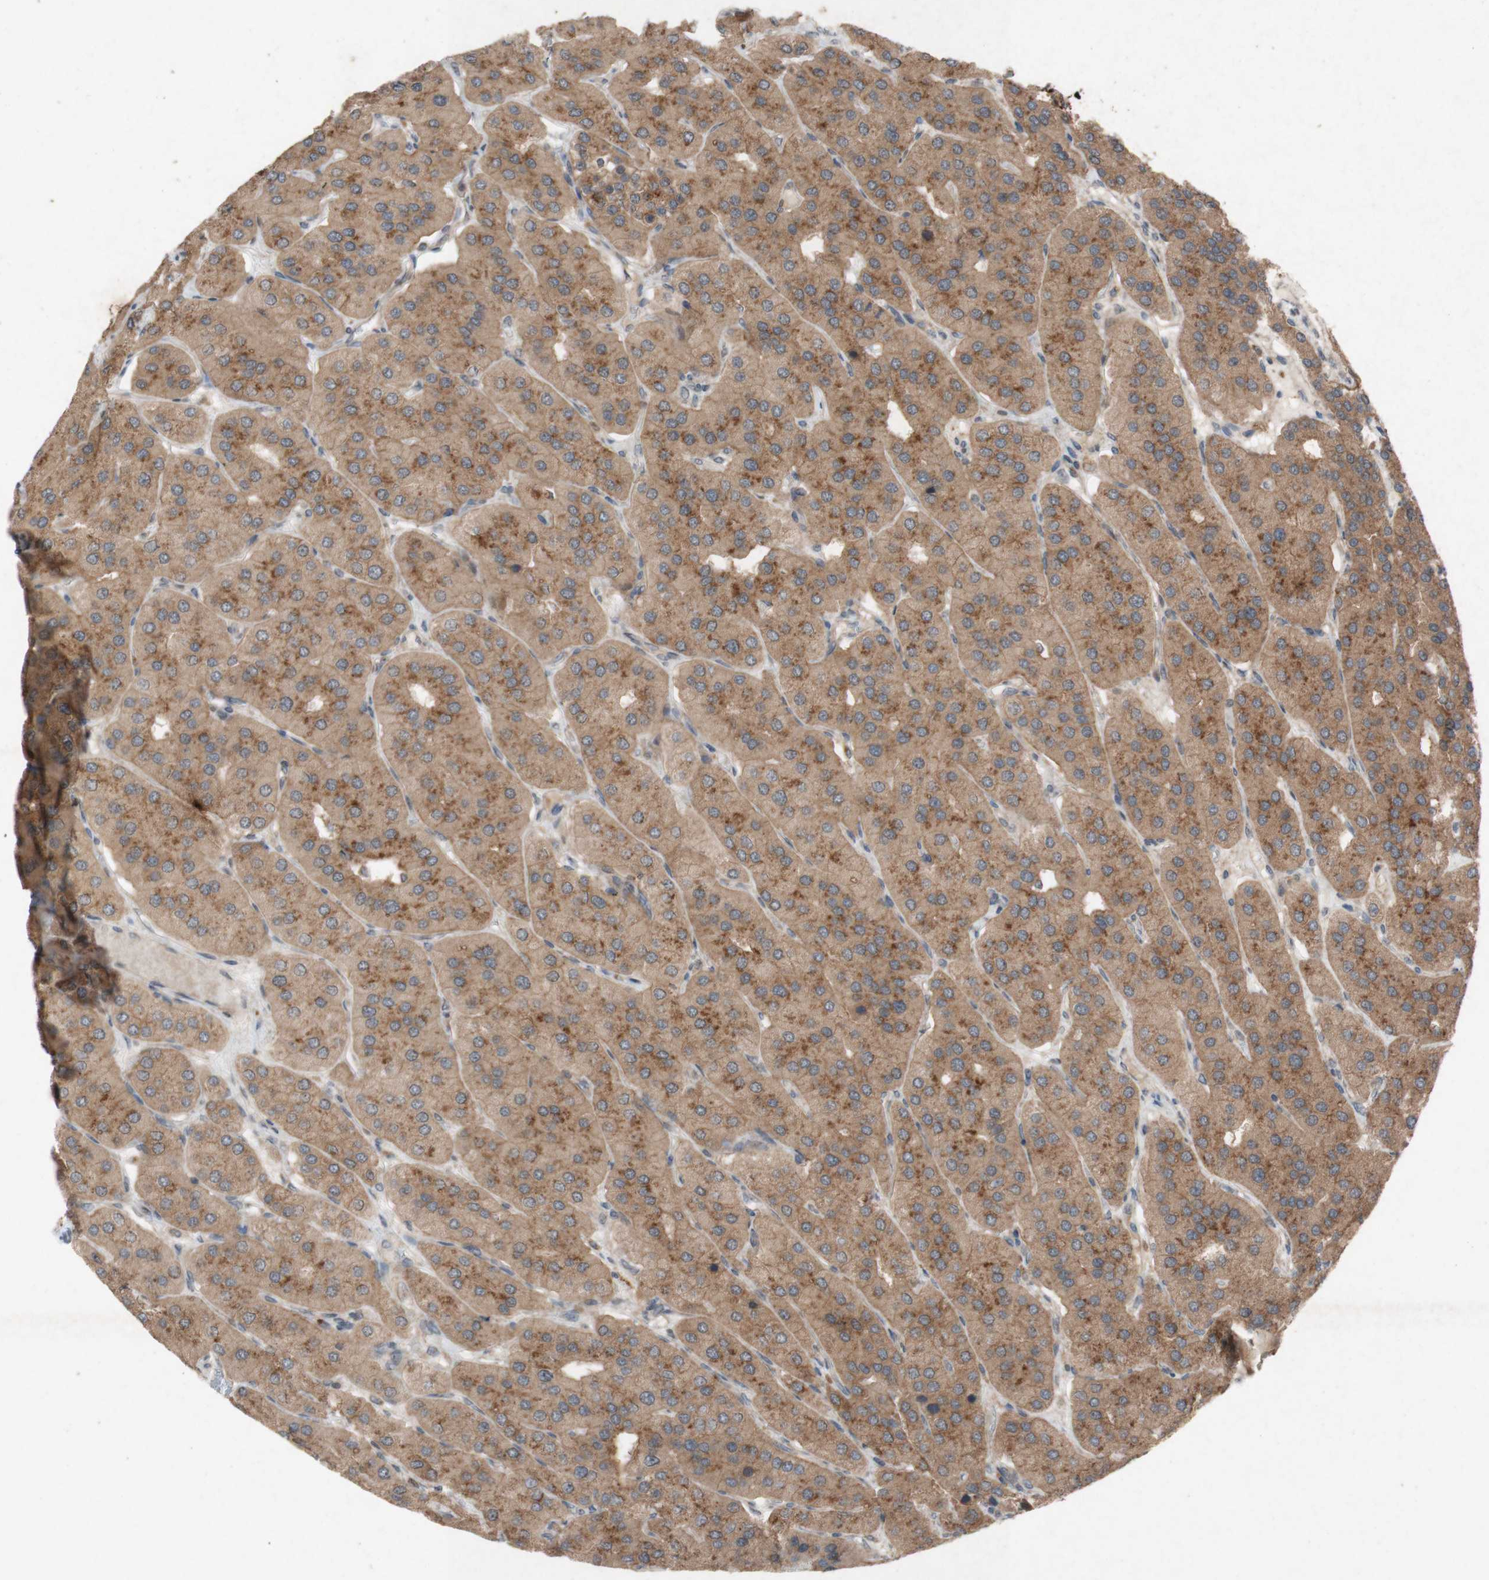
{"staining": {"intensity": "moderate", "quantity": ">75%", "location": "cytoplasmic/membranous"}, "tissue": "parathyroid gland", "cell_type": "Glandular cells", "image_type": "normal", "snomed": [{"axis": "morphology", "description": "Normal tissue, NOS"}, {"axis": "morphology", "description": "Adenoma, NOS"}, {"axis": "topography", "description": "Parathyroid gland"}], "caption": "Moderate cytoplasmic/membranous protein staining is present in approximately >75% of glandular cells in parathyroid gland.", "gene": "ATP6V1F", "patient": {"sex": "female", "age": 86}}